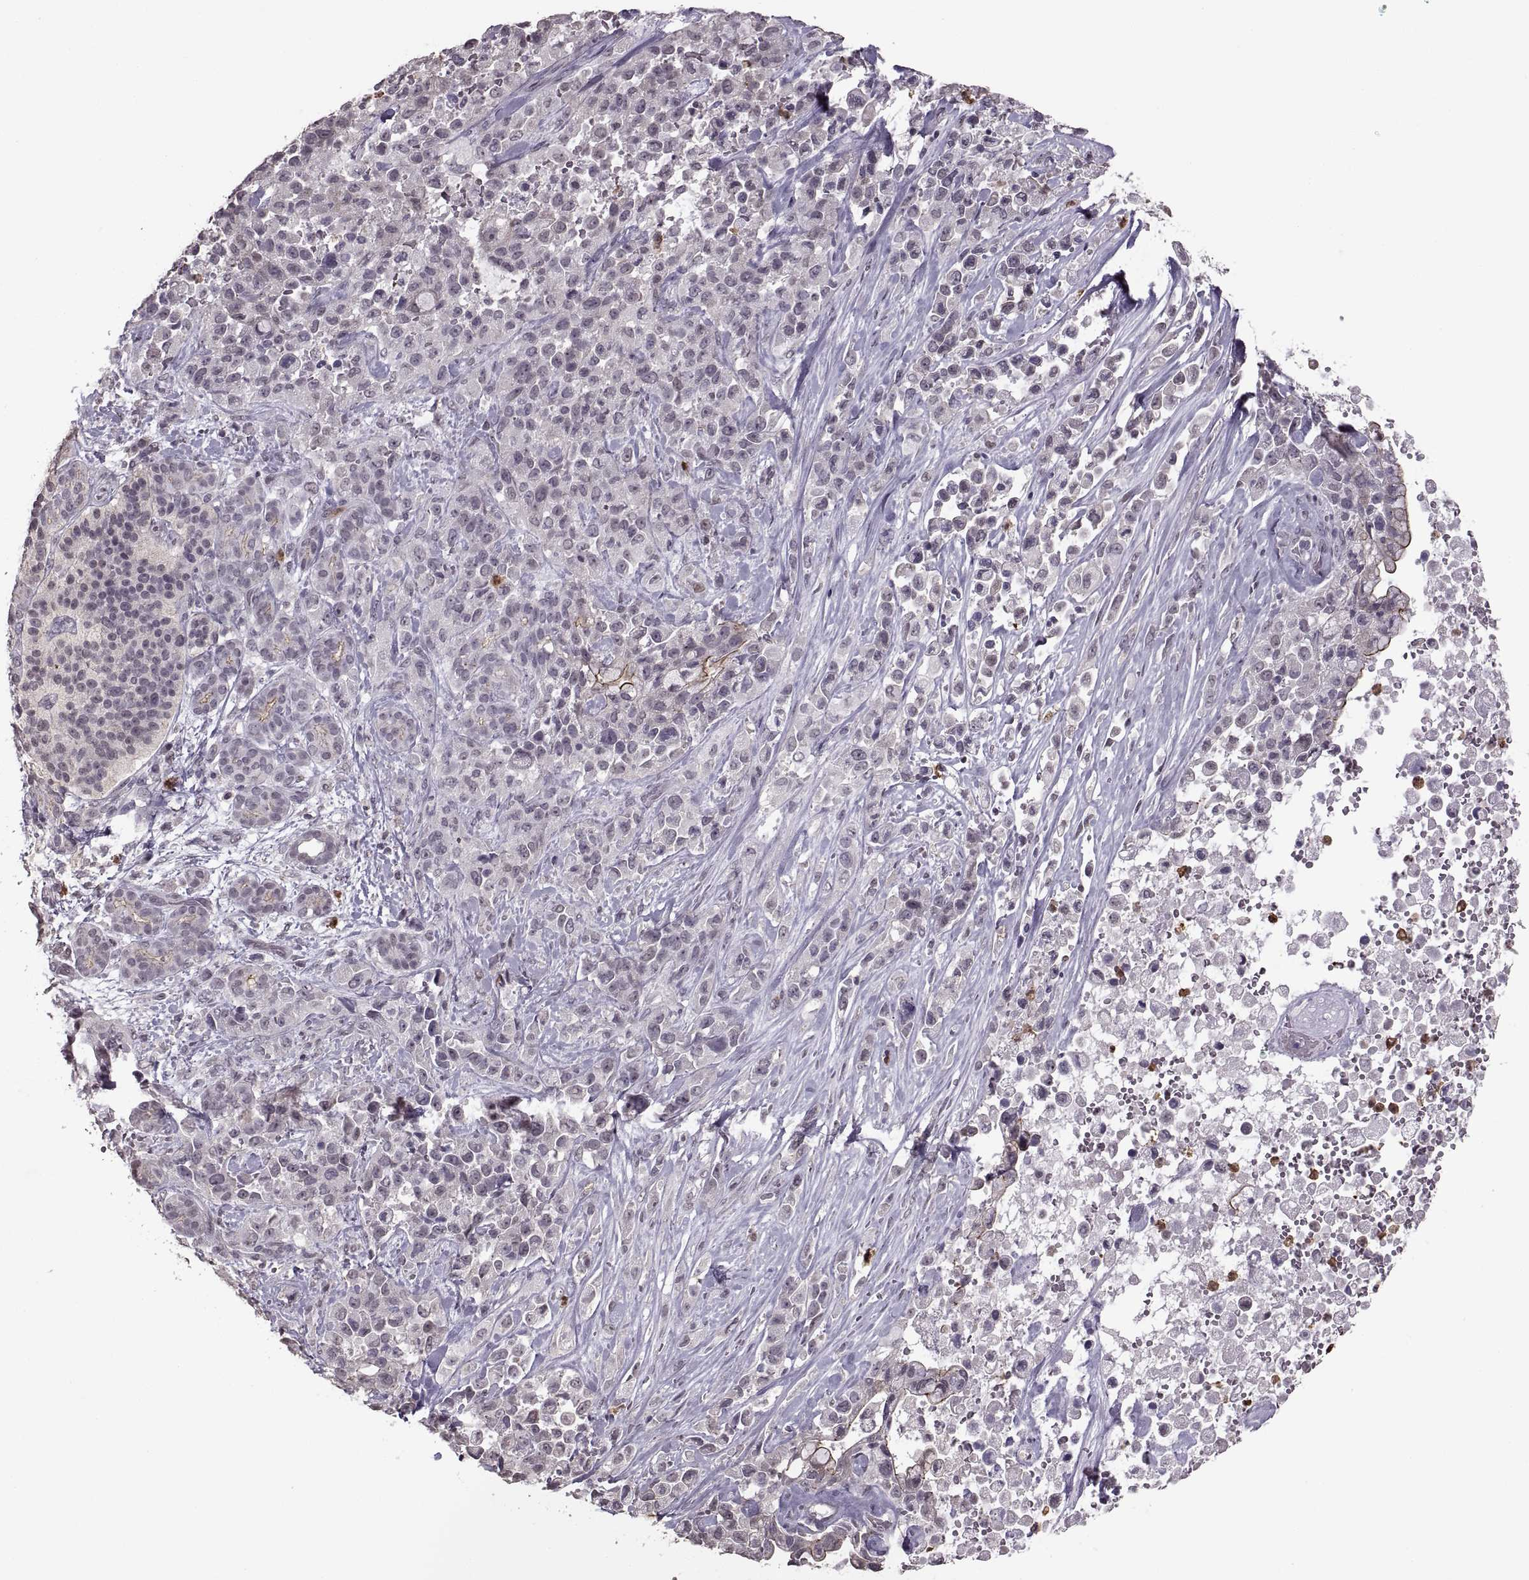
{"staining": {"intensity": "moderate", "quantity": "<25%", "location": "cytoplasmic/membranous"}, "tissue": "pancreatic cancer", "cell_type": "Tumor cells", "image_type": "cancer", "snomed": [{"axis": "morphology", "description": "Adenocarcinoma, NOS"}, {"axis": "topography", "description": "Pancreas"}], "caption": "Moderate cytoplasmic/membranous protein expression is identified in about <25% of tumor cells in pancreatic cancer.", "gene": "PALS1", "patient": {"sex": "male", "age": 44}}